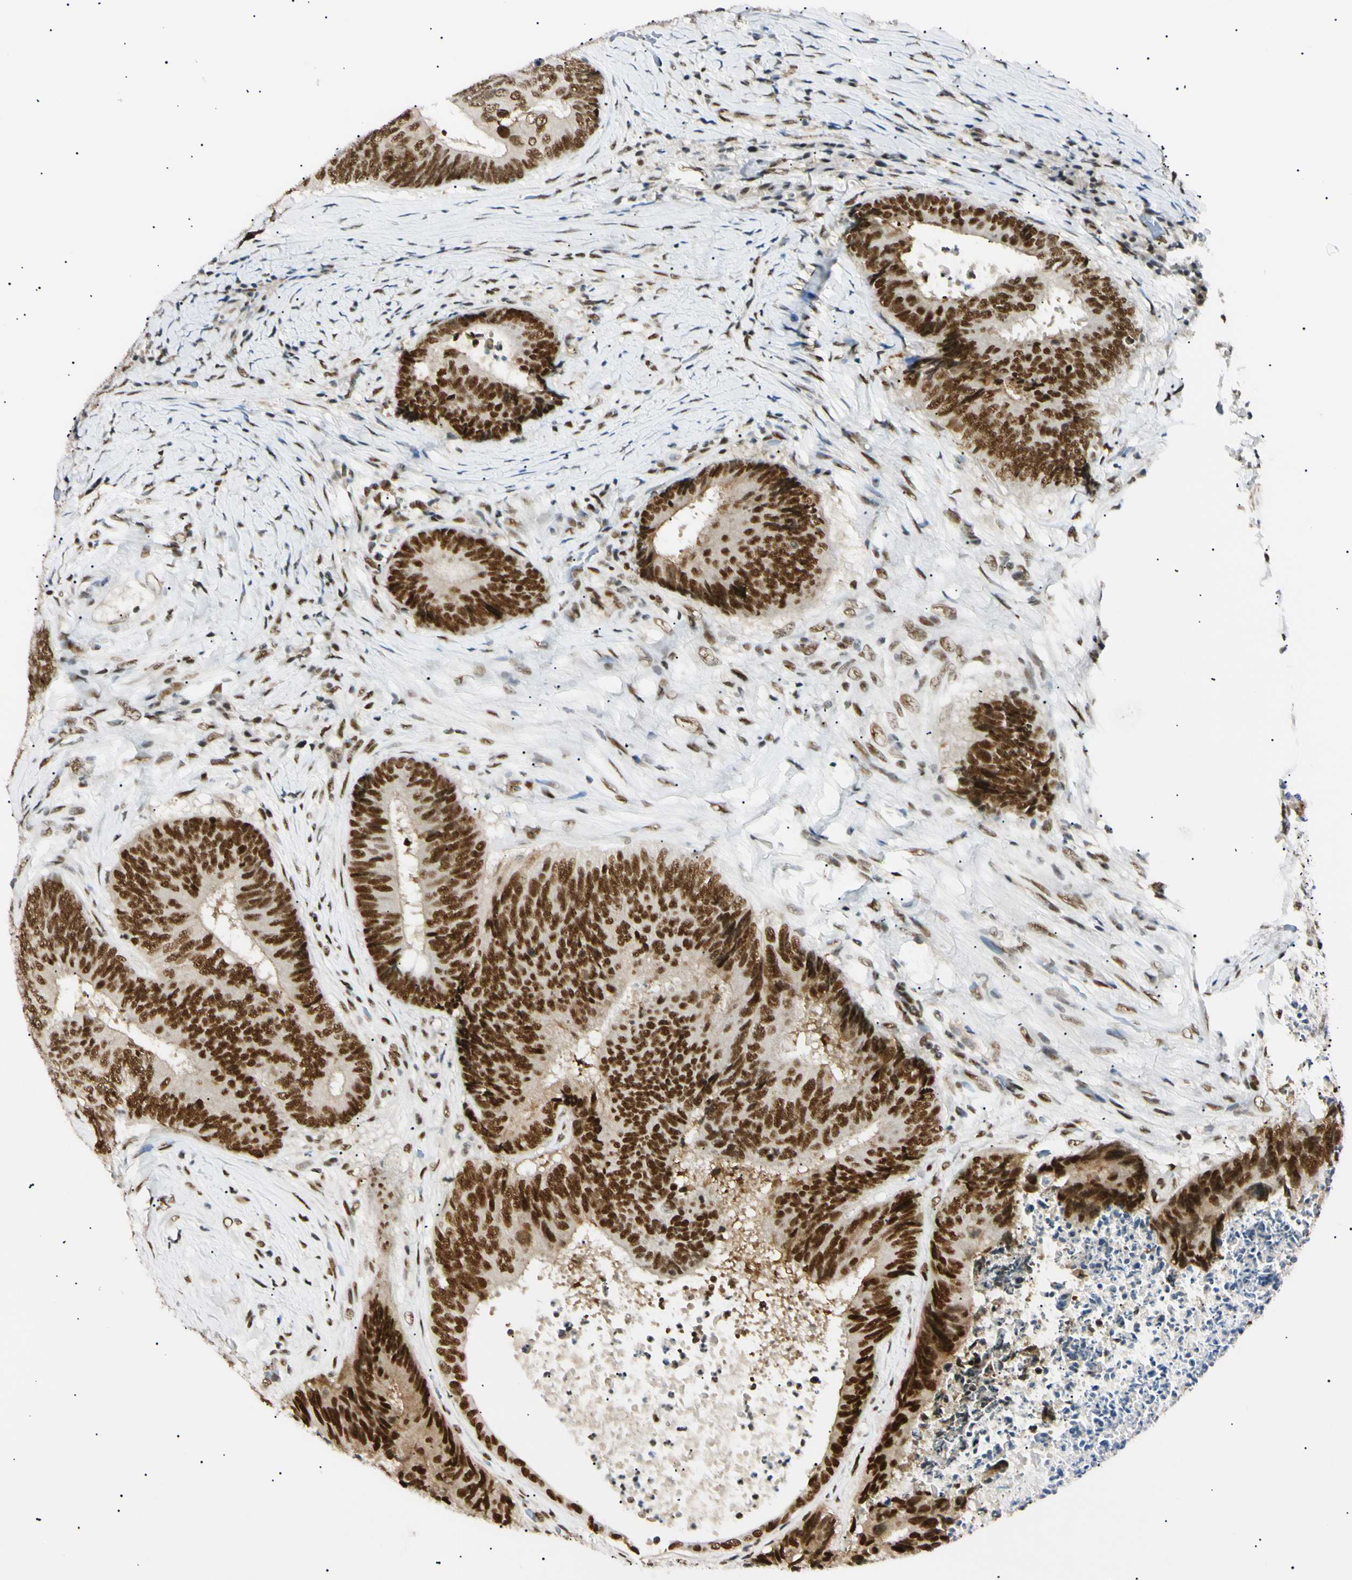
{"staining": {"intensity": "strong", "quantity": ">75%", "location": "nuclear"}, "tissue": "colorectal cancer", "cell_type": "Tumor cells", "image_type": "cancer", "snomed": [{"axis": "morphology", "description": "Adenocarcinoma, NOS"}, {"axis": "topography", "description": "Rectum"}], "caption": "Tumor cells exhibit strong nuclear staining in approximately >75% of cells in colorectal cancer.", "gene": "ZNF134", "patient": {"sex": "male", "age": 72}}